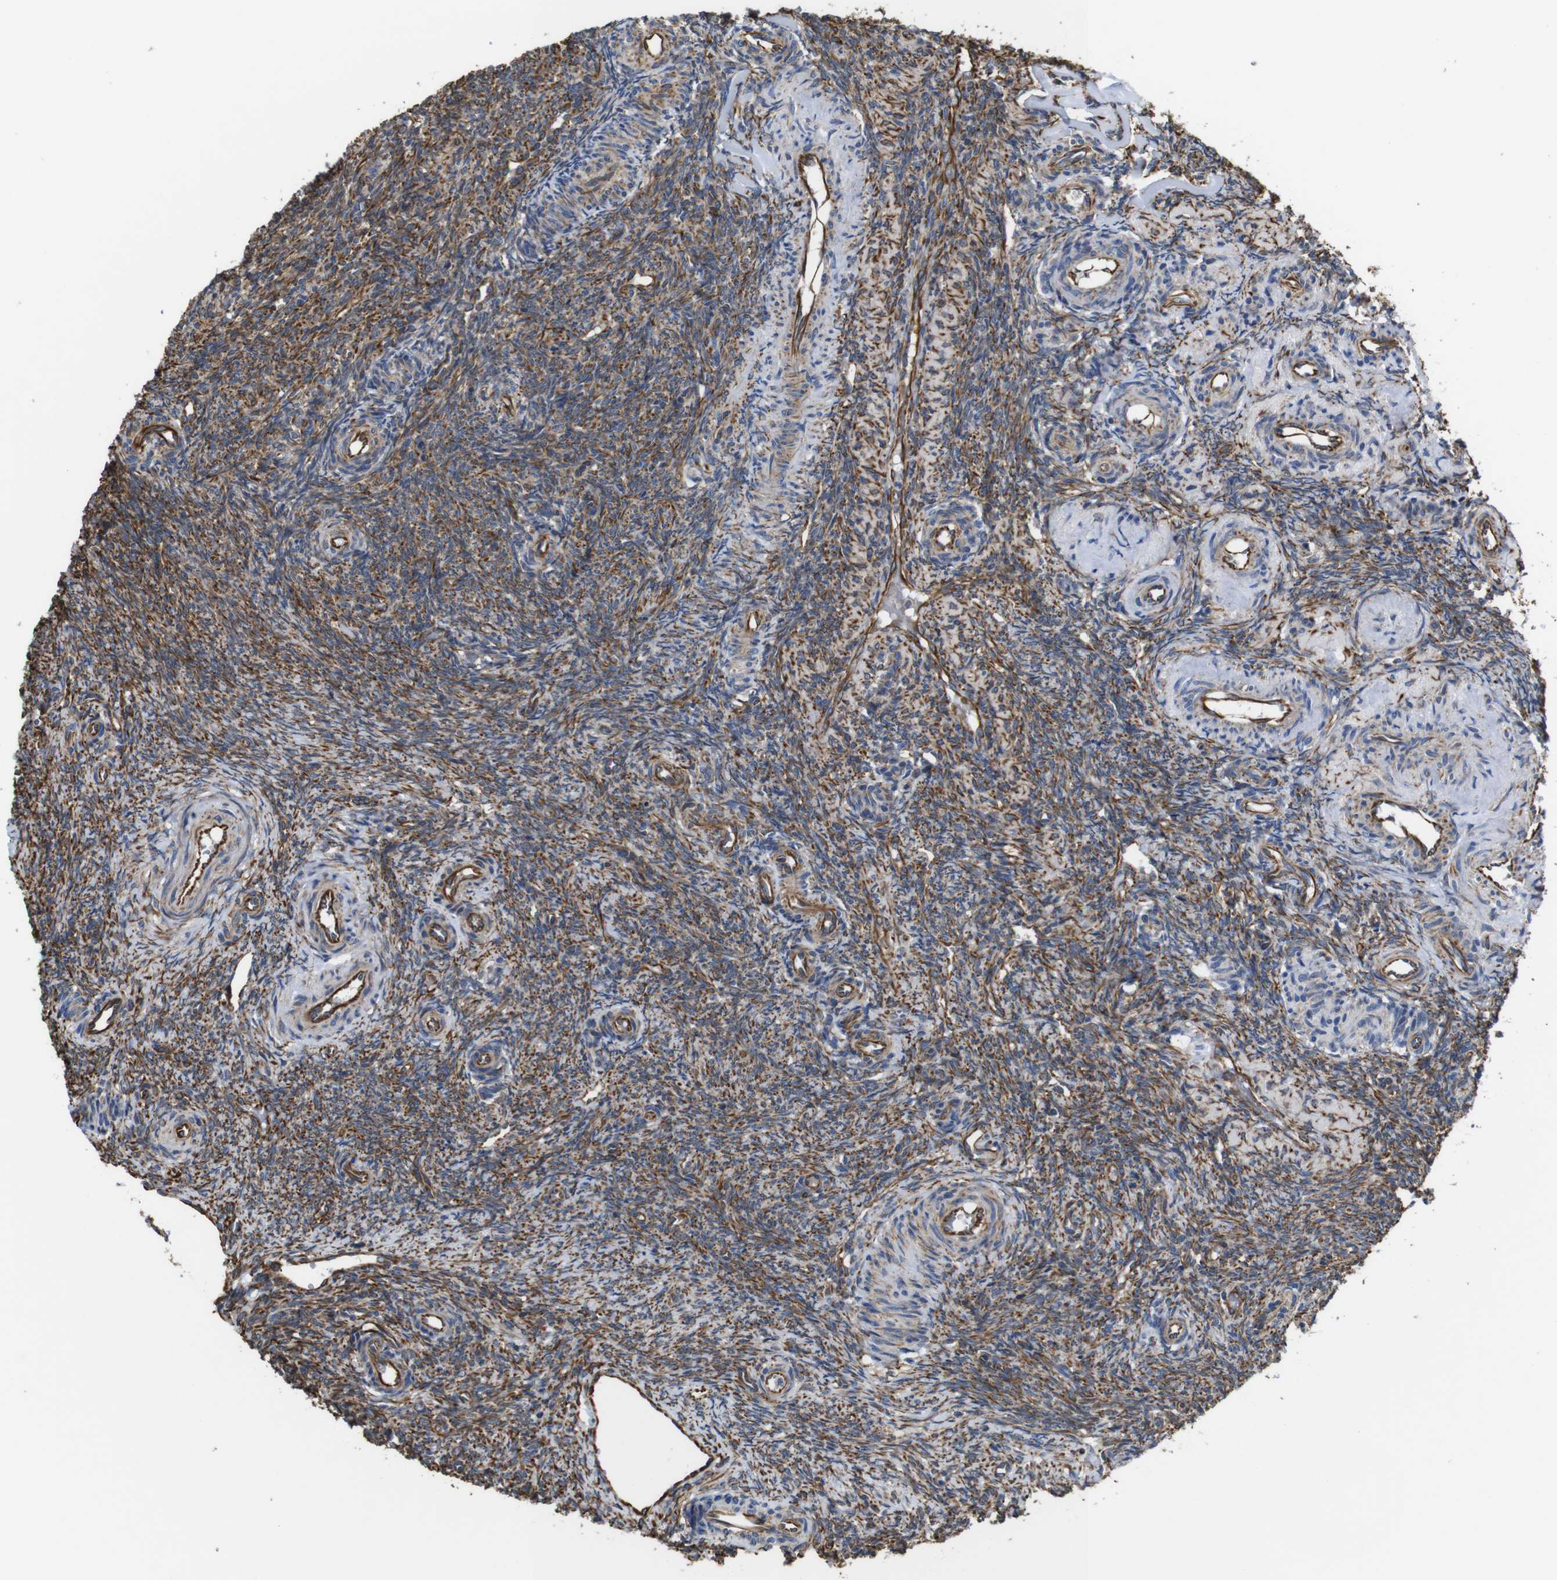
{"staining": {"intensity": "moderate", "quantity": ">75%", "location": "cytoplasmic/membranous"}, "tissue": "ovary", "cell_type": "Ovarian stroma cells", "image_type": "normal", "snomed": [{"axis": "morphology", "description": "Normal tissue, NOS"}, {"axis": "topography", "description": "Ovary"}], "caption": "Immunohistochemistry (IHC) micrograph of benign human ovary stained for a protein (brown), which exhibits medium levels of moderate cytoplasmic/membranous positivity in about >75% of ovarian stroma cells.", "gene": "POMK", "patient": {"sex": "female", "age": 41}}